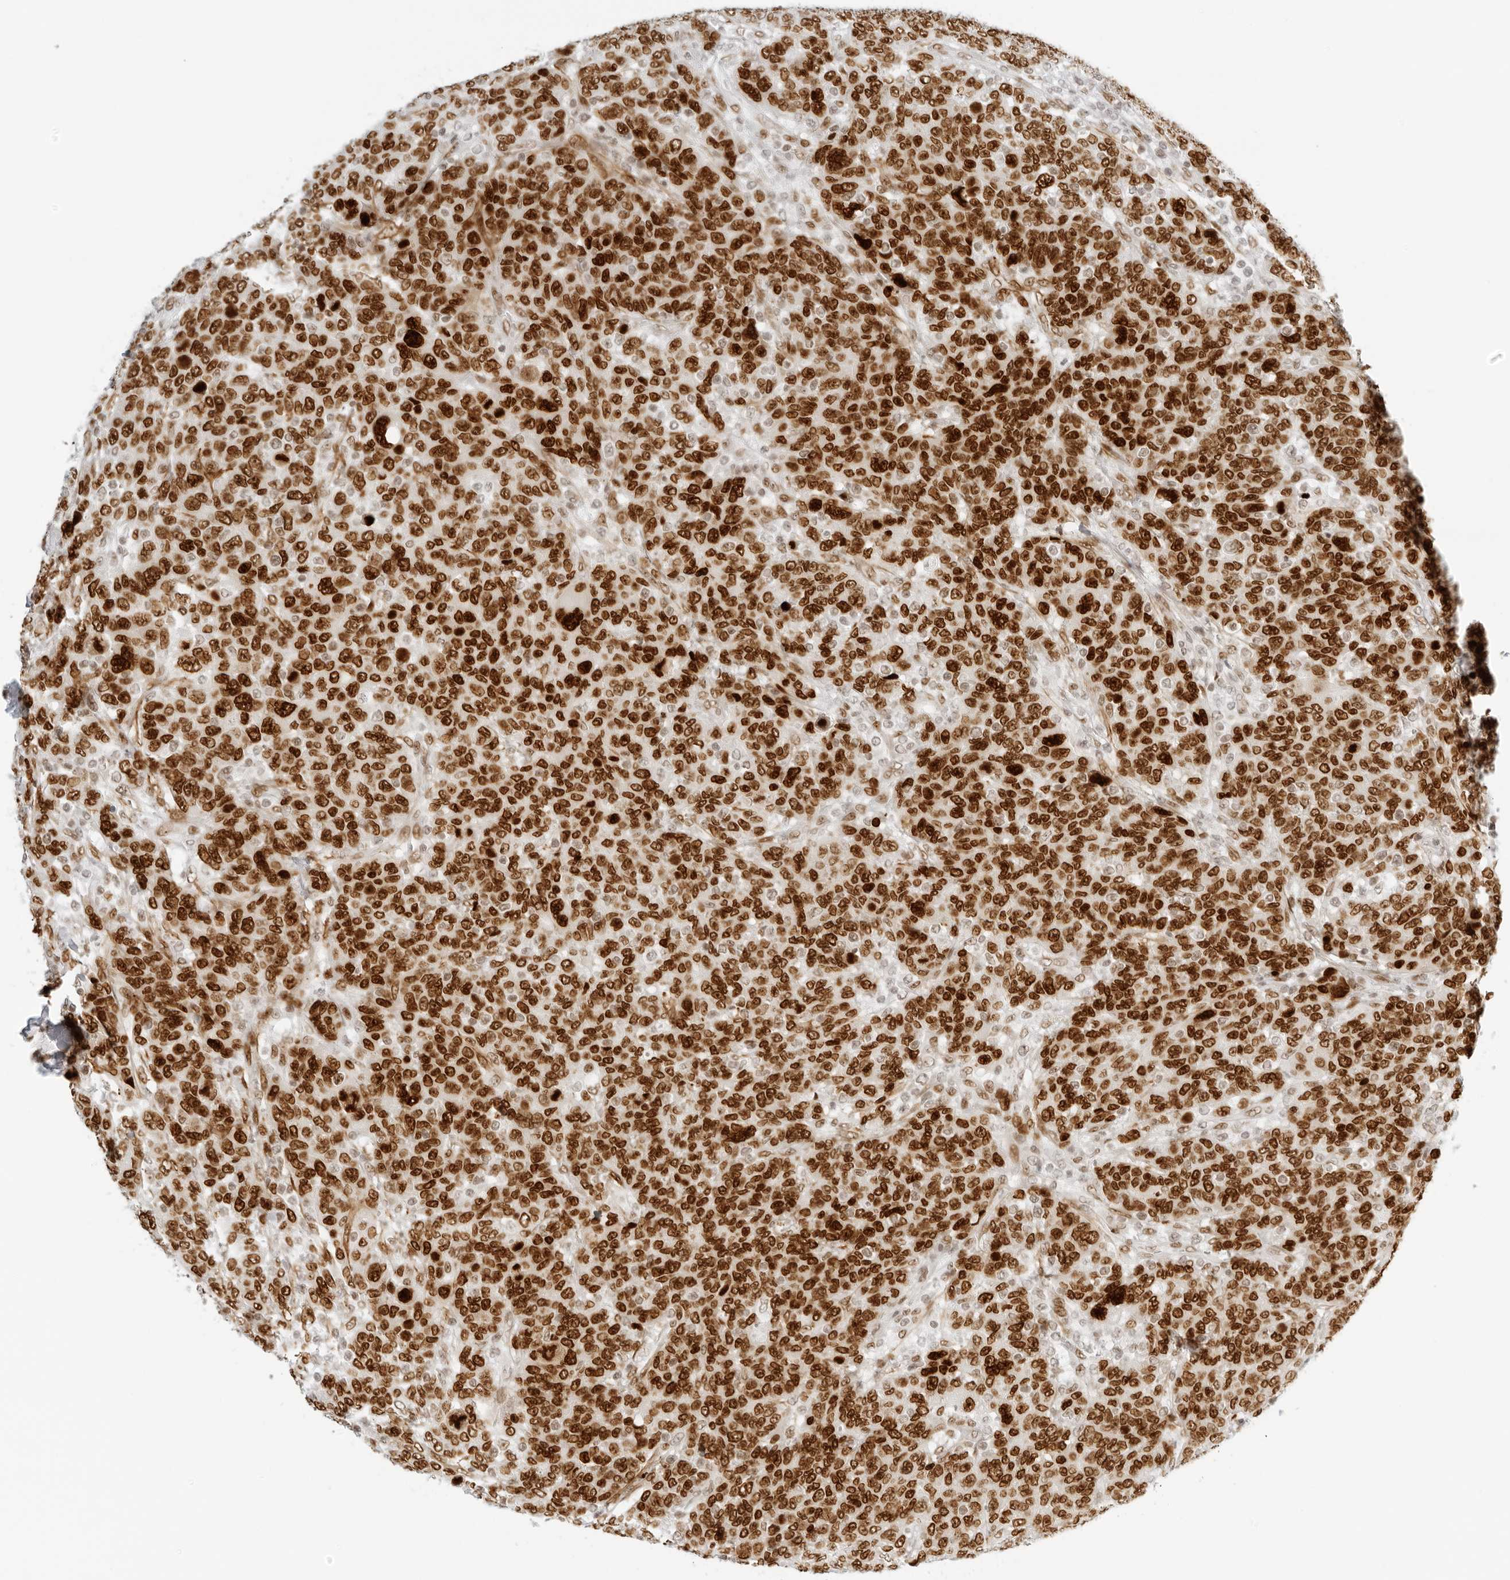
{"staining": {"intensity": "strong", "quantity": ">75%", "location": "nuclear"}, "tissue": "breast cancer", "cell_type": "Tumor cells", "image_type": "cancer", "snomed": [{"axis": "morphology", "description": "Duct carcinoma"}, {"axis": "topography", "description": "Breast"}], "caption": "Protein expression by immunohistochemistry demonstrates strong nuclear expression in approximately >75% of tumor cells in breast cancer (invasive ductal carcinoma).", "gene": "RCC1", "patient": {"sex": "female", "age": 37}}